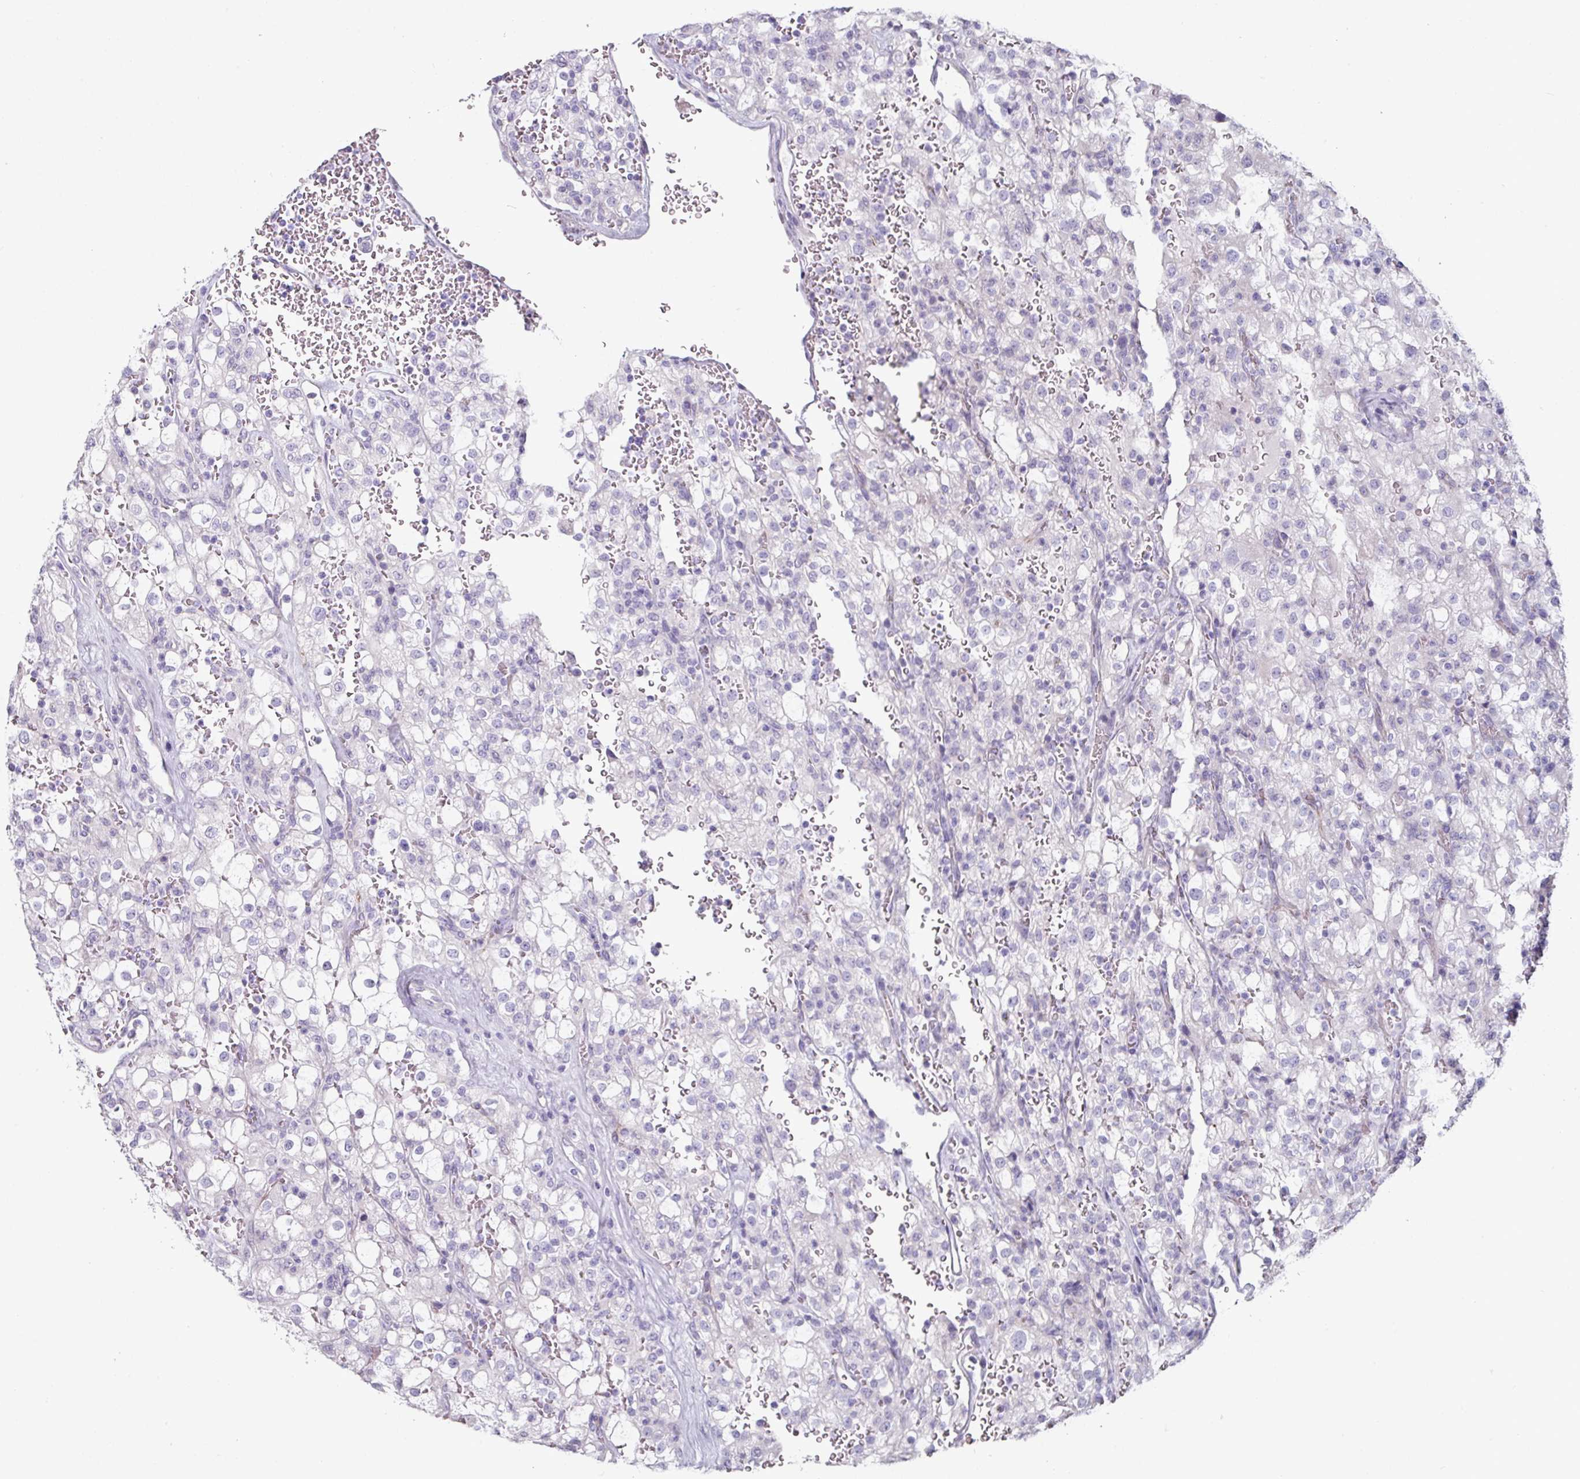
{"staining": {"intensity": "negative", "quantity": "none", "location": "none"}, "tissue": "renal cancer", "cell_type": "Tumor cells", "image_type": "cancer", "snomed": [{"axis": "morphology", "description": "Adenocarcinoma, NOS"}, {"axis": "topography", "description": "Kidney"}], "caption": "This is an immunohistochemistry photomicrograph of renal adenocarcinoma. There is no staining in tumor cells.", "gene": "SLC17A7", "patient": {"sex": "female", "age": 74}}